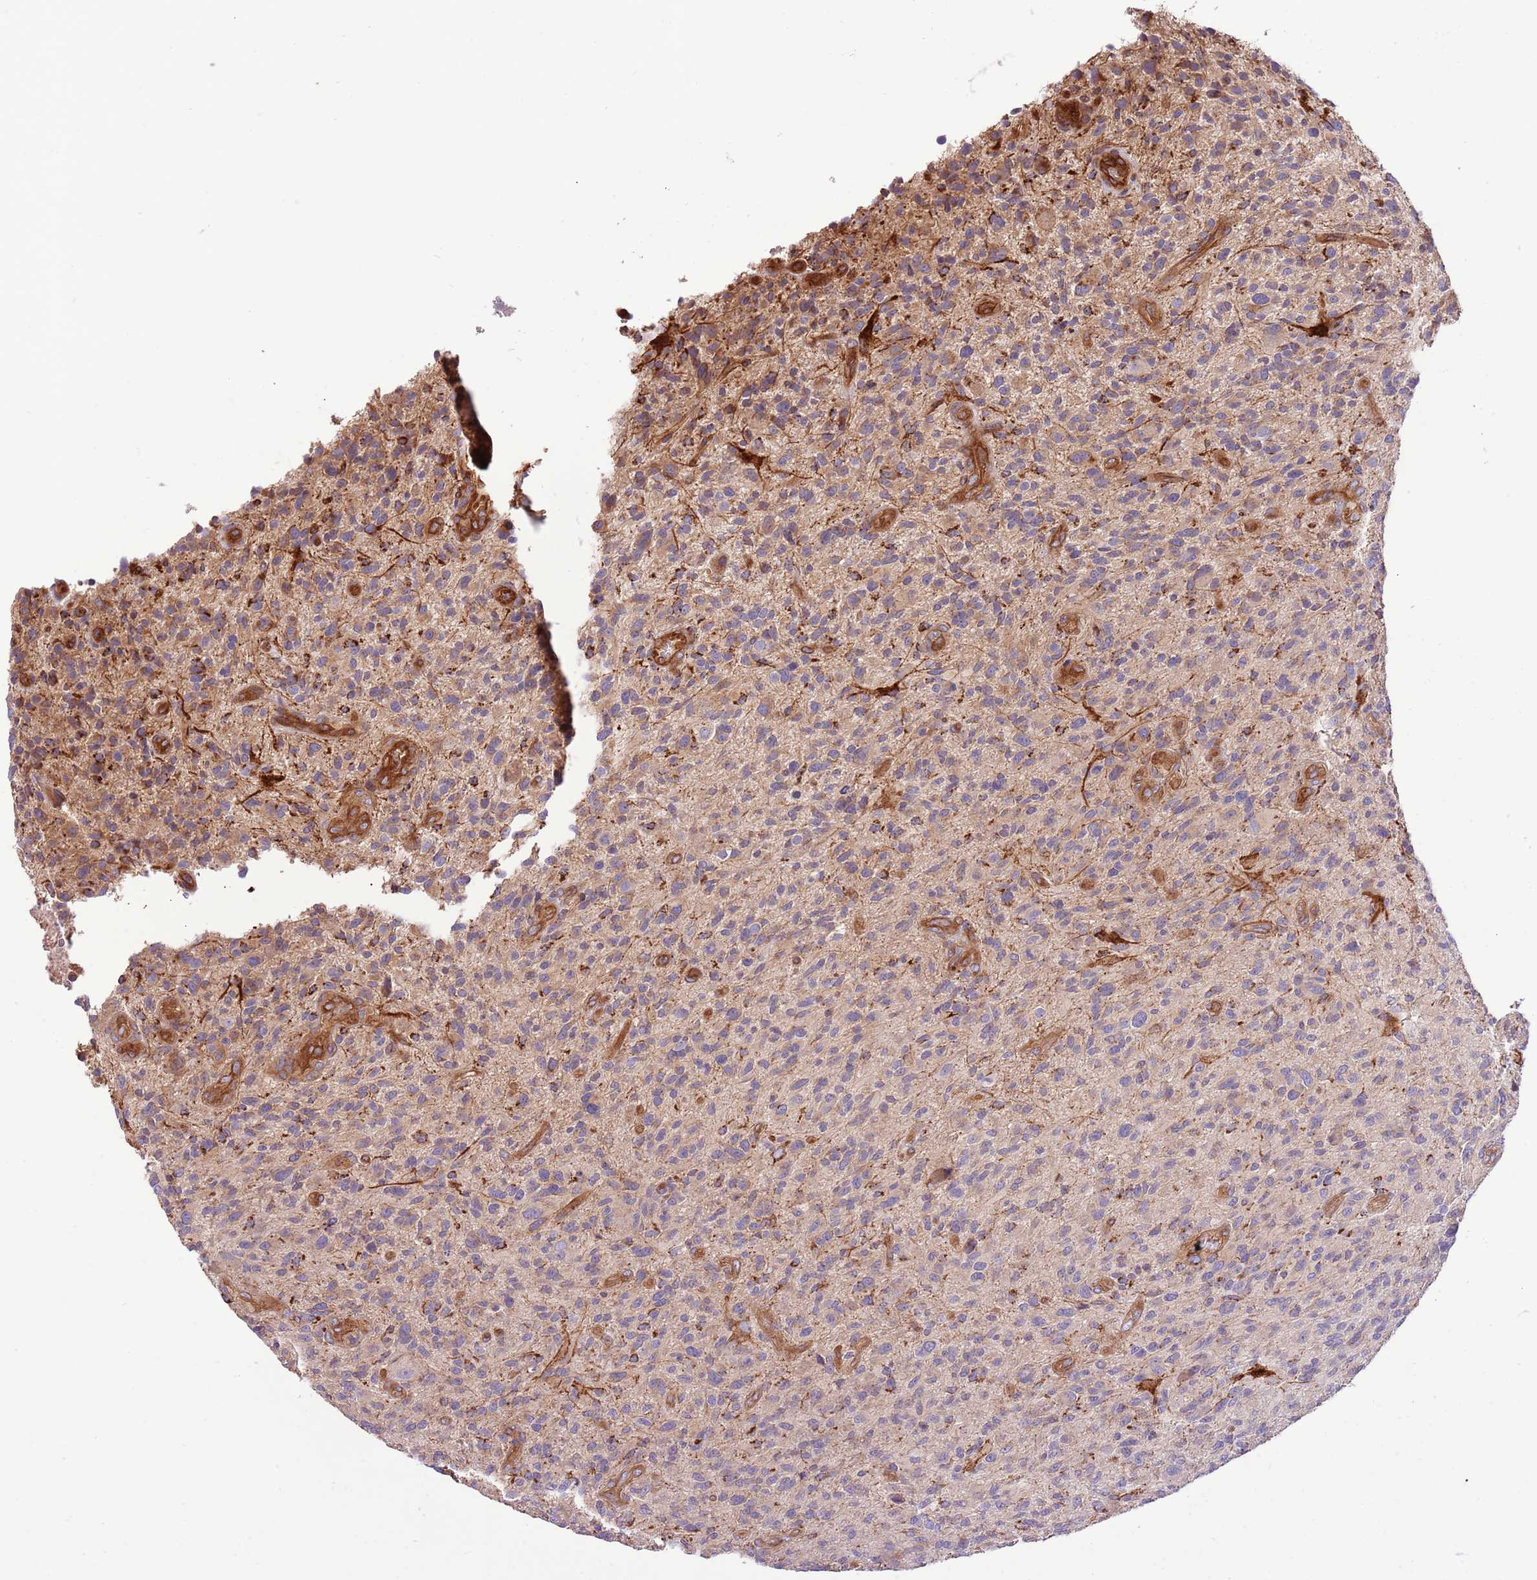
{"staining": {"intensity": "weak", "quantity": "<25%", "location": "cytoplasmic/membranous"}, "tissue": "glioma", "cell_type": "Tumor cells", "image_type": "cancer", "snomed": [{"axis": "morphology", "description": "Glioma, malignant, High grade"}, {"axis": "topography", "description": "Brain"}], "caption": "The micrograph shows no staining of tumor cells in glioma.", "gene": "DOCK6", "patient": {"sex": "male", "age": 47}}